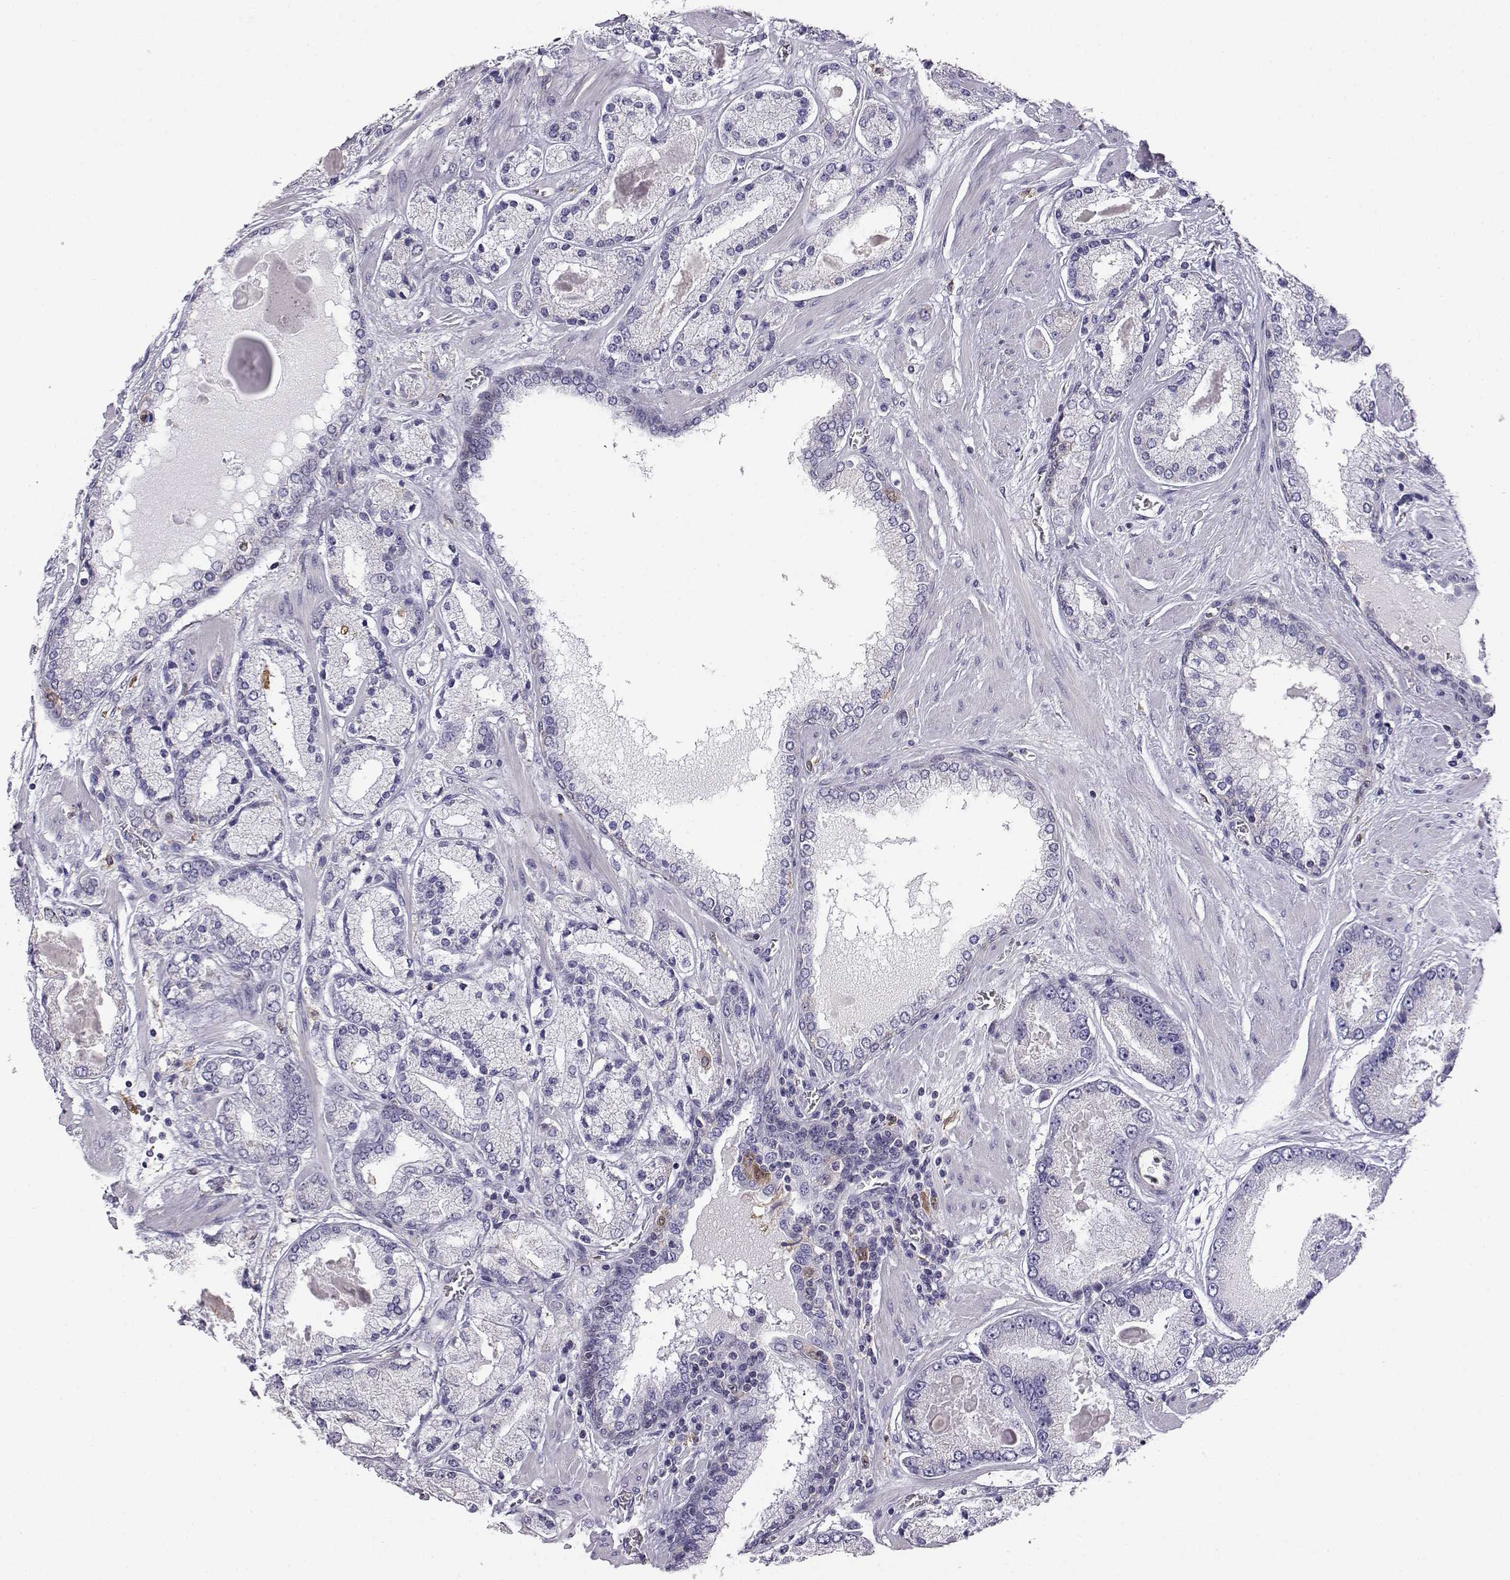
{"staining": {"intensity": "negative", "quantity": "none", "location": "none"}, "tissue": "prostate cancer", "cell_type": "Tumor cells", "image_type": "cancer", "snomed": [{"axis": "morphology", "description": "Adenocarcinoma, High grade"}, {"axis": "topography", "description": "Prostate"}], "caption": "This is a photomicrograph of immunohistochemistry (IHC) staining of prostate cancer (adenocarcinoma (high-grade)), which shows no positivity in tumor cells.", "gene": "AKR1B1", "patient": {"sex": "male", "age": 67}}